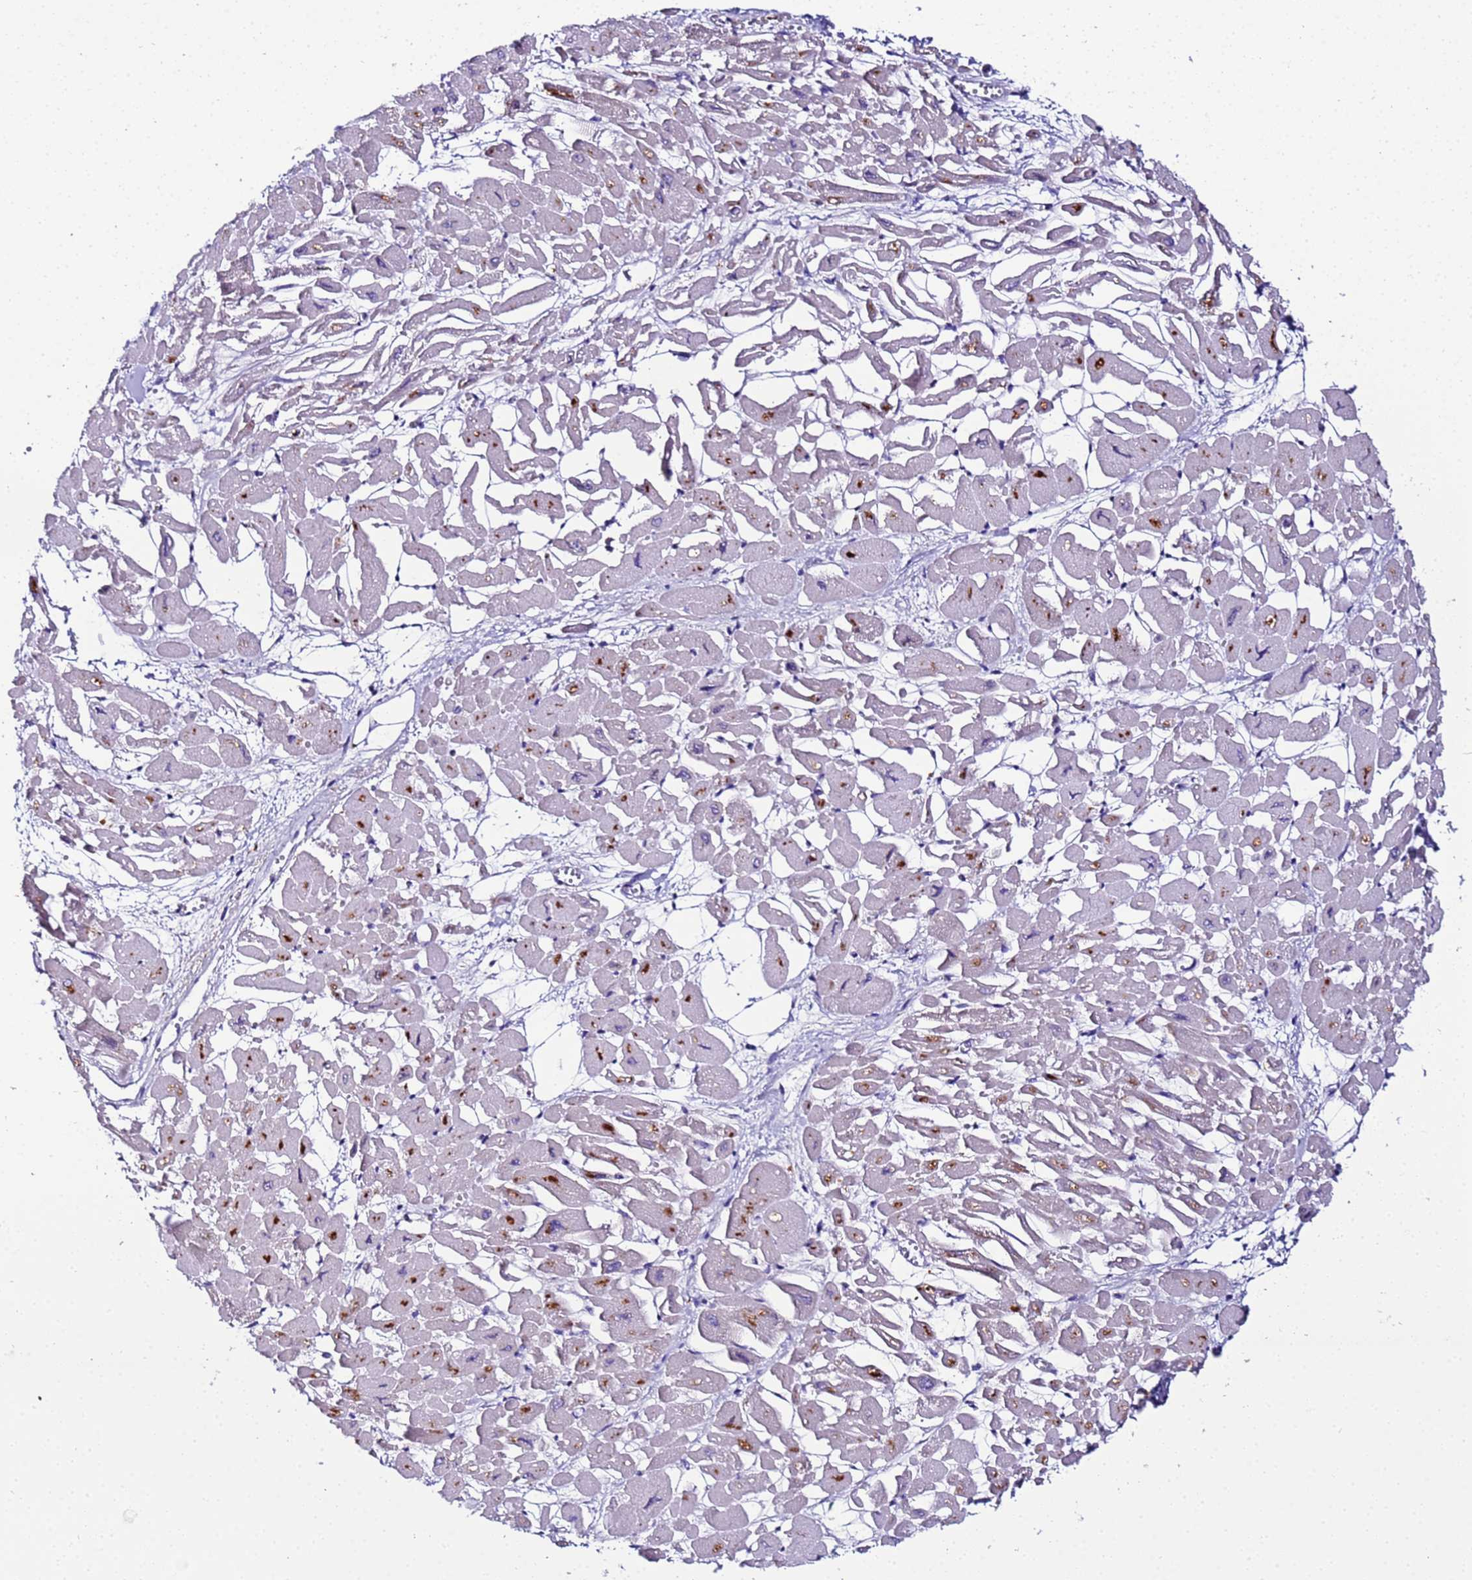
{"staining": {"intensity": "negative", "quantity": "none", "location": "none"}, "tissue": "heart muscle", "cell_type": "Cardiomyocytes", "image_type": "normal", "snomed": [{"axis": "morphology", "description": "Normal tissue, NOS"}, {"axis": "topography", "description": "Heart"}], "caption": "This image is of benign heart muscle stained with immunohistochemistry to label a protein in brown with the nuclei are counter-stained blue. There is no staining in cardiomyocytes. (Immunohistochemistry, brightfield microscopy, high magnification).", "gene": "CFHR1", "patient": {"sex": "male", "age": 54}}